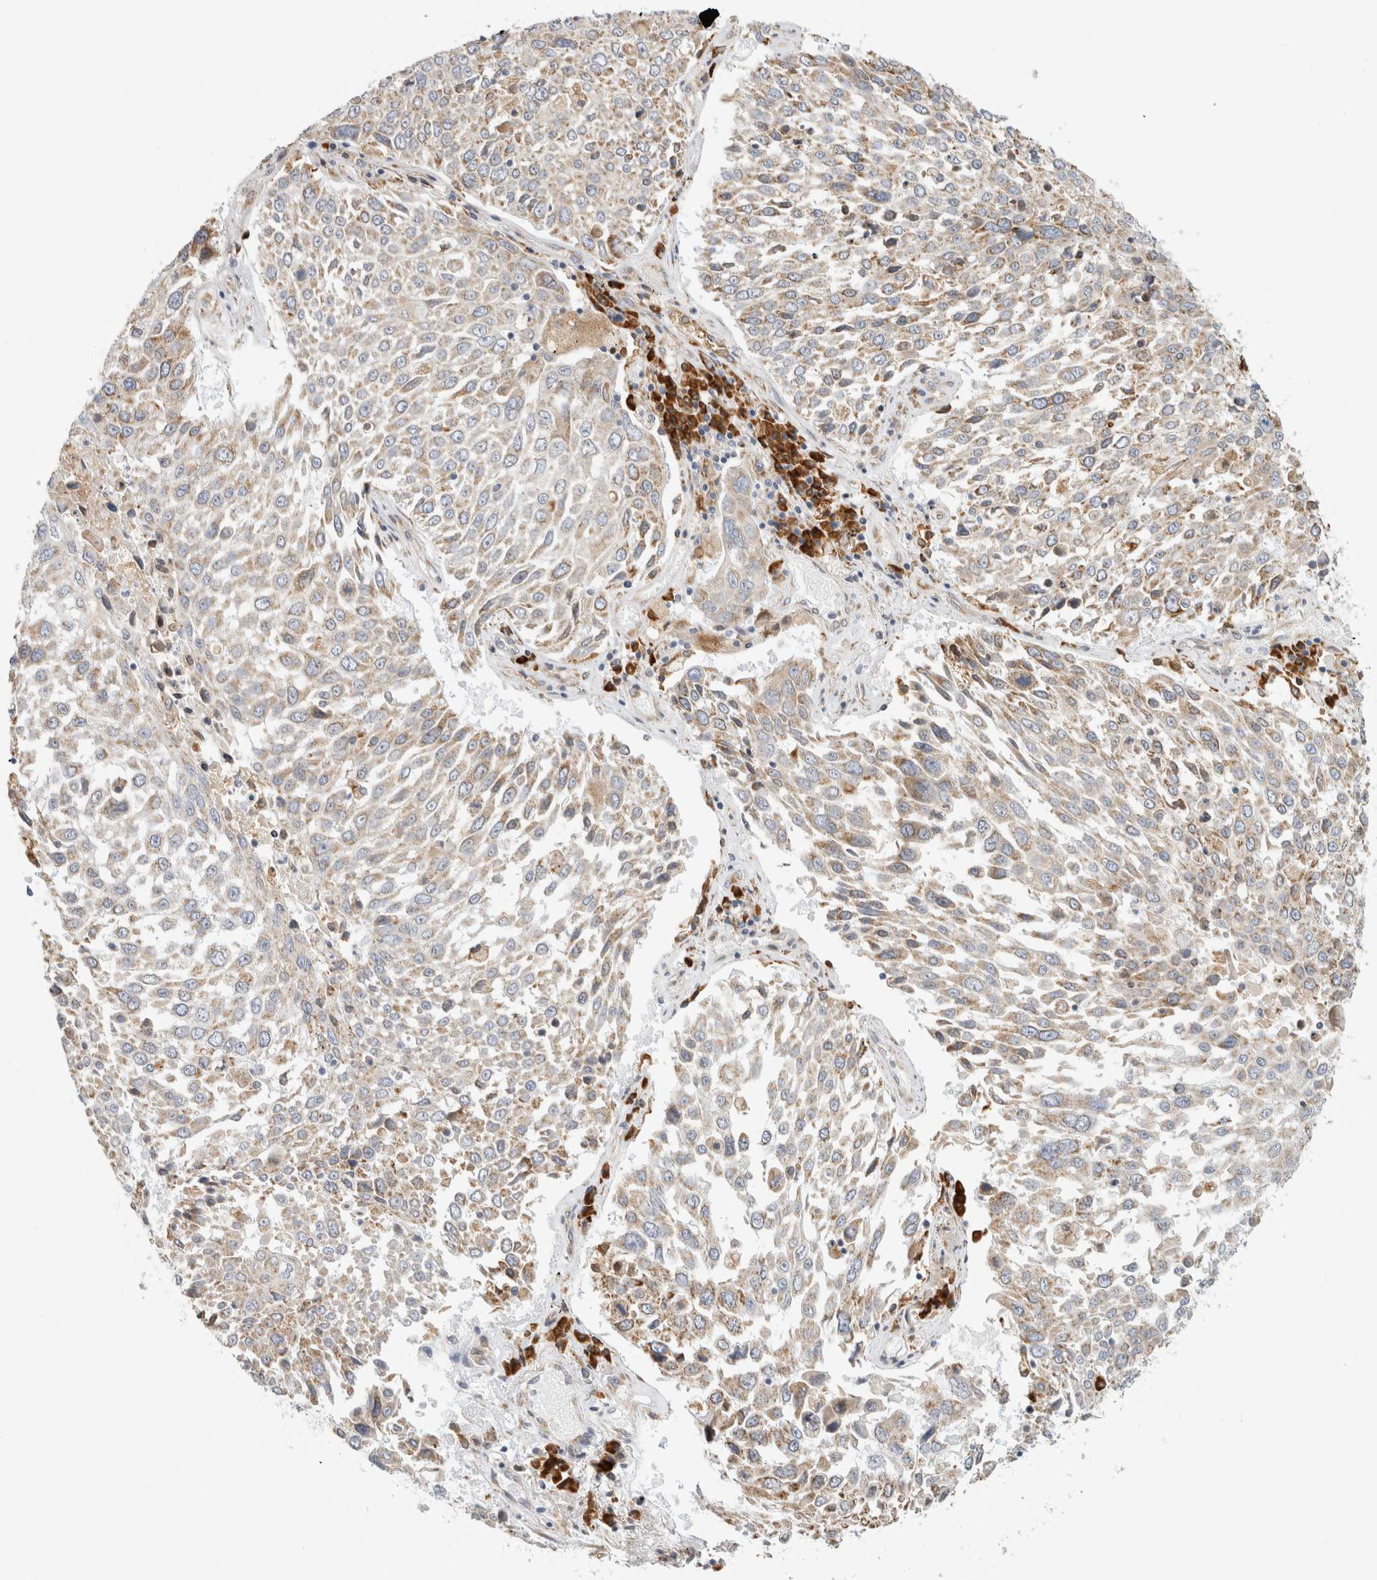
{"staining": {"intensity": "weak", "quantity": ">75%", "location": "cytoplasmic/membranous"}, "tissue": "lung cancer", "cell_type": "Tumor cells", "image_type": "cancer", "snomed": [{"axis": "morphology", "description": "Squamous cell carcinoma, NOS"}, {"axis": "topography", "description": "Lung"}], "caption": "Squamous cell carcinoma (lung) stained for a protein displays weak cytoplasmic/membranous positivity in tumor cells.", "gene": "RPN2", "patient": {"sex": "male", "age": 65}}